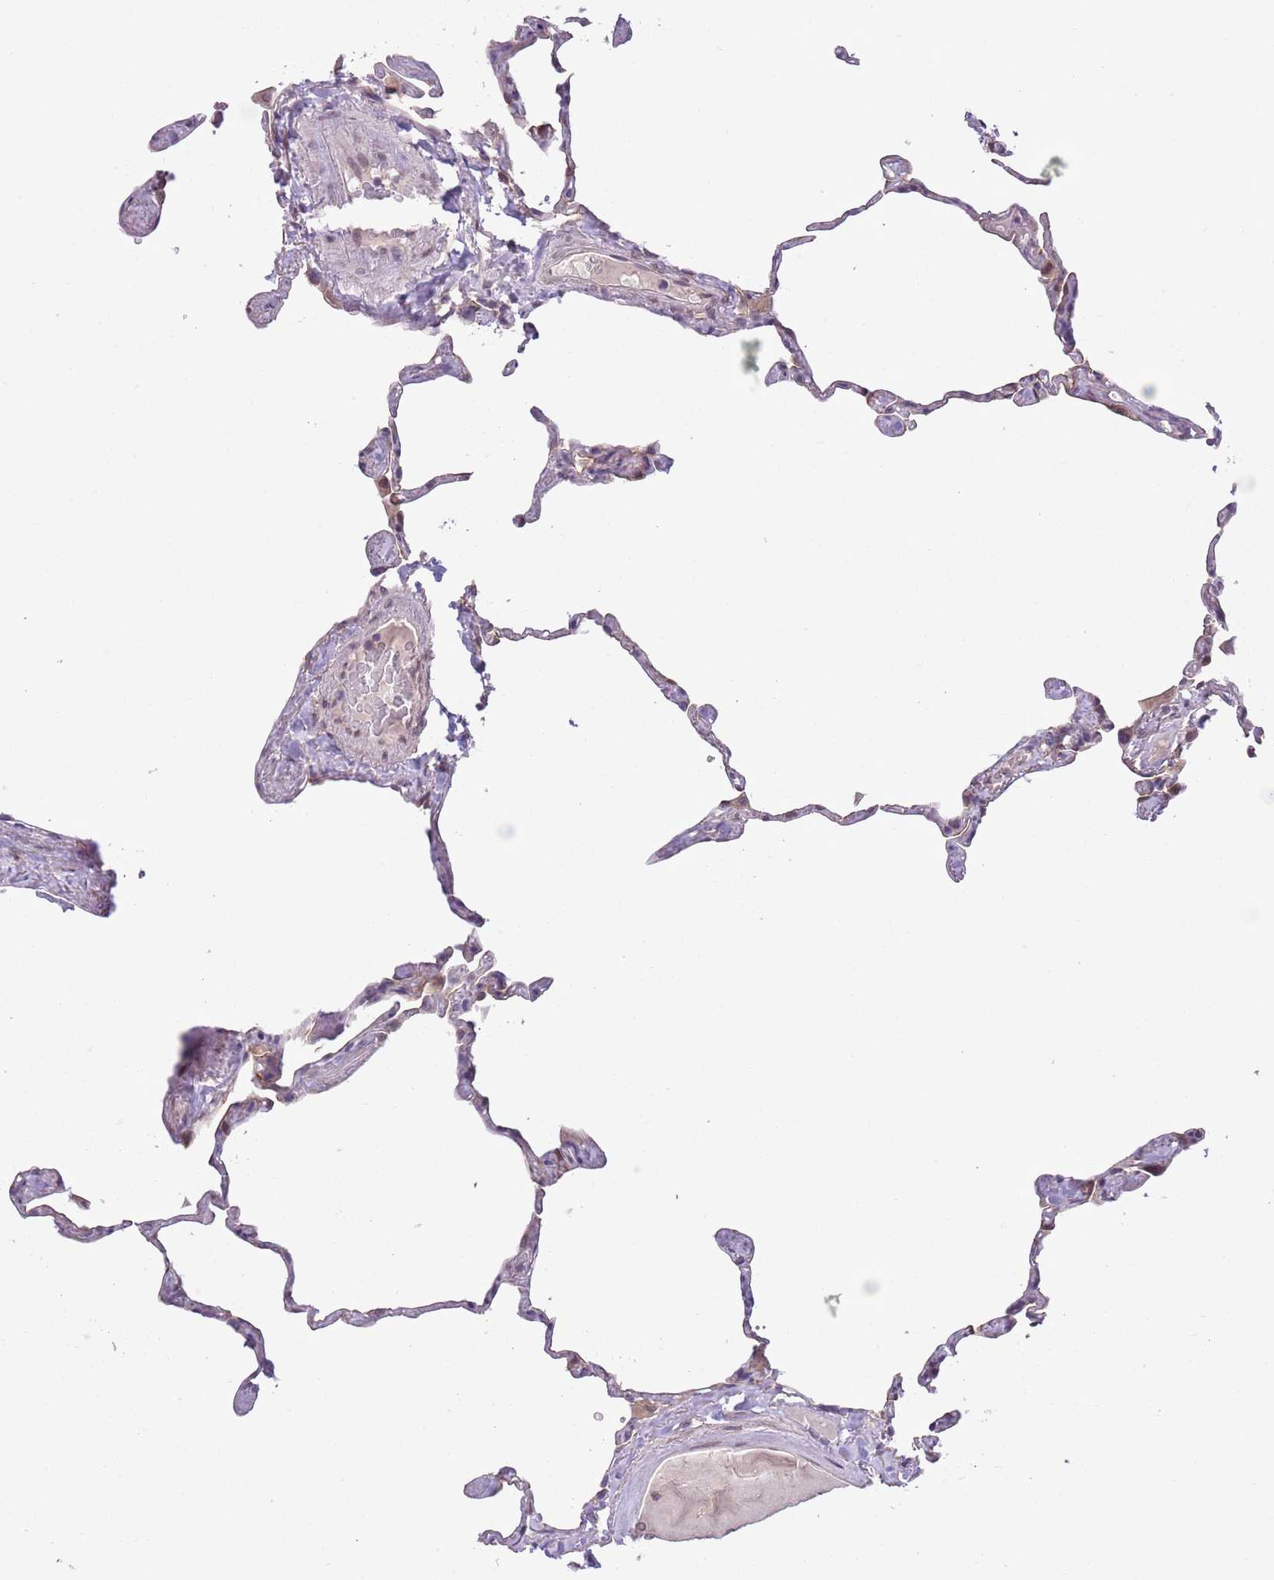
{"staining": {"intensity": "negative", "quantity": "none", "location": "none"}, "tissue": "lung", "cell_type": "Alveolar cells", "image_type": "normal", "snomed": [{"axis": "morphology", "description": "Normal tissue, NOS"}, {"axis": "topography", "description": "Lung"}], "caption": "Alveolar cells are negative for brown protein staining in normal lung.", "gene": "CCND2", "patient": {"sex": "male", "age": 65}}